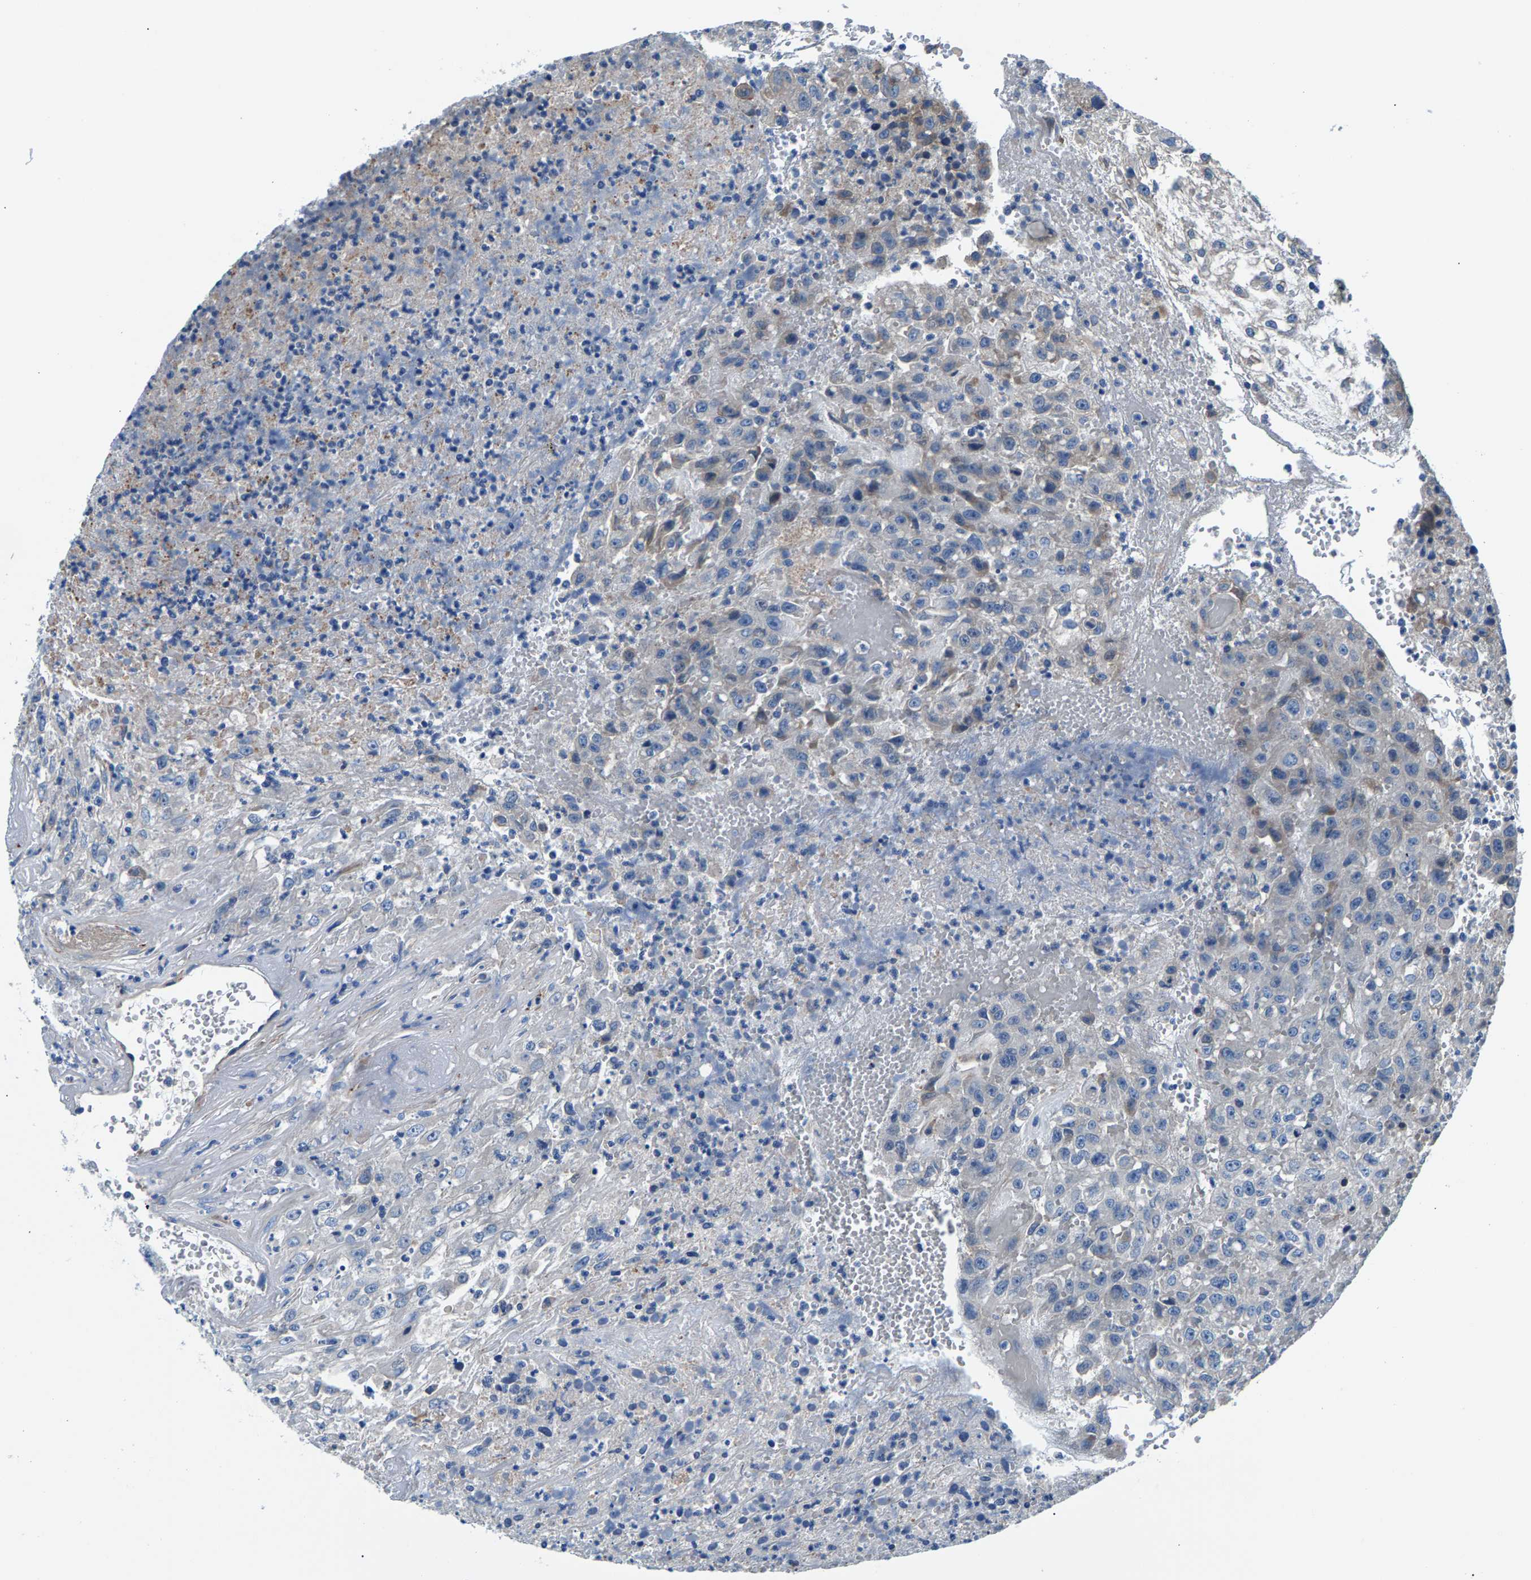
{"staining": {"intensity": "weak", "quantity": "<25%", "location": "cytoplasmic/membranous"}, "tissue": "urothelial cancer", "cell_type": "Tumor cells", "image_type": "cancer", "snomed": [{"axis": "morphology", "description": "Urothelial carcinoma, High grade"}, {"axis": "topography", "description": "Urinary bladder"}], "caption": "DAB immunohistochemical staining of human urothelial cancer demonstrates no significant positivity in tumor cells. (DAB (3,3'-diaminobenzidine) immunohistochemistry (IHC) visualized using brightfield microscopy, high magnification).", "gene": "CDRT4", "patient": {"sex": "male", "age": 46}}